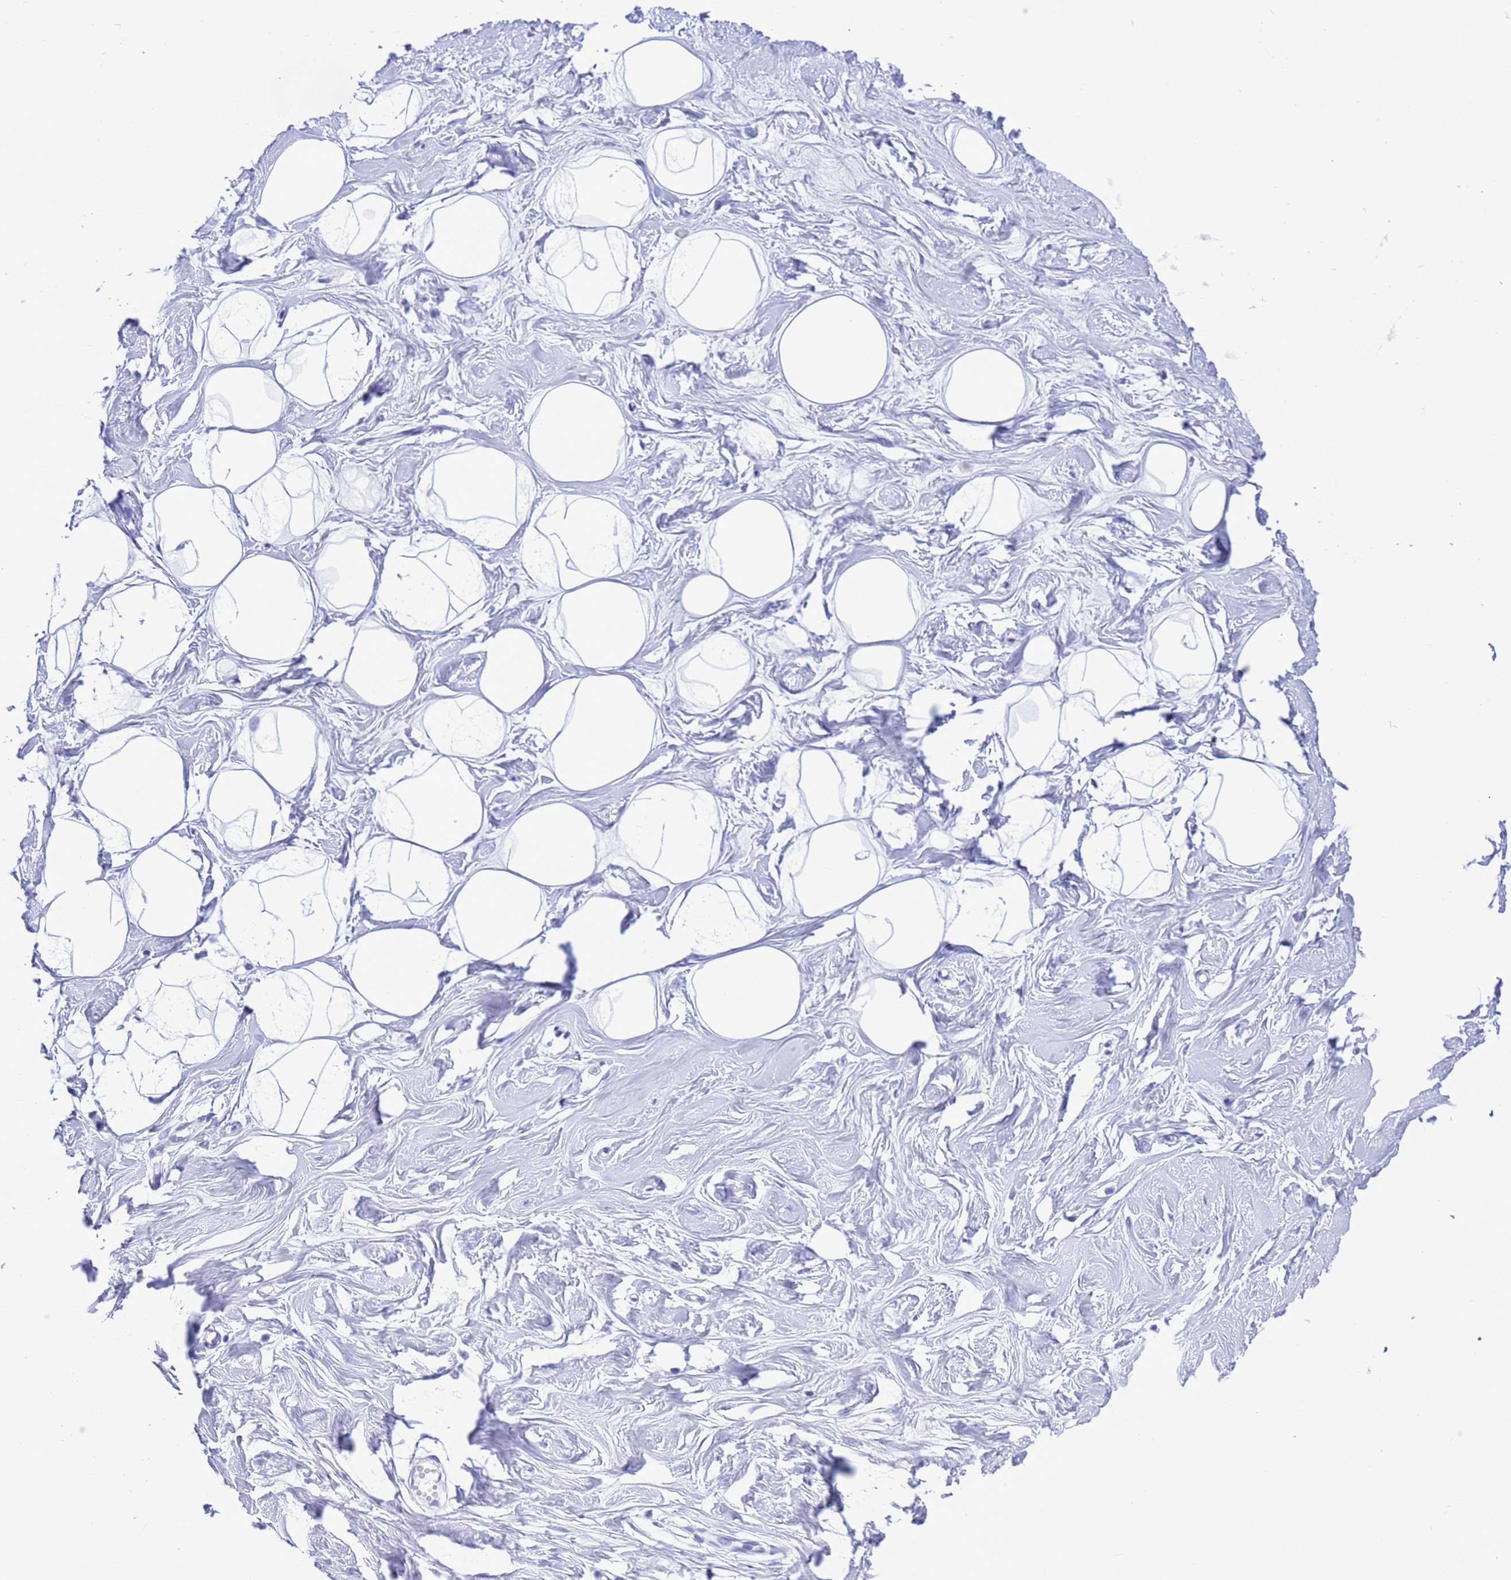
{"staining": {"intensity": "negative", "quantity": "none", "location": "none"}, "tissue": "breast", "cell_type": "Adipocytes", "image_type": "normal", "snomed": [{"axis": "morphology", "description": "Normal tissue, NOS"}, {"axis": "morphology", "description": "Adenoma, NOS"}, {"axis": "topography", "description": "Breast"}], "caption": "Immunohistochemistry image of normal breast stained for a protein (brown), which reveals no staining in adipocytes. (DAB (3,3'-diaminobenzidine) immunohistochemistry visualized using brightfield microscopy, high magnification).", "gene": "GSTM1", "patient": {"sex": "female", "age": 23}}